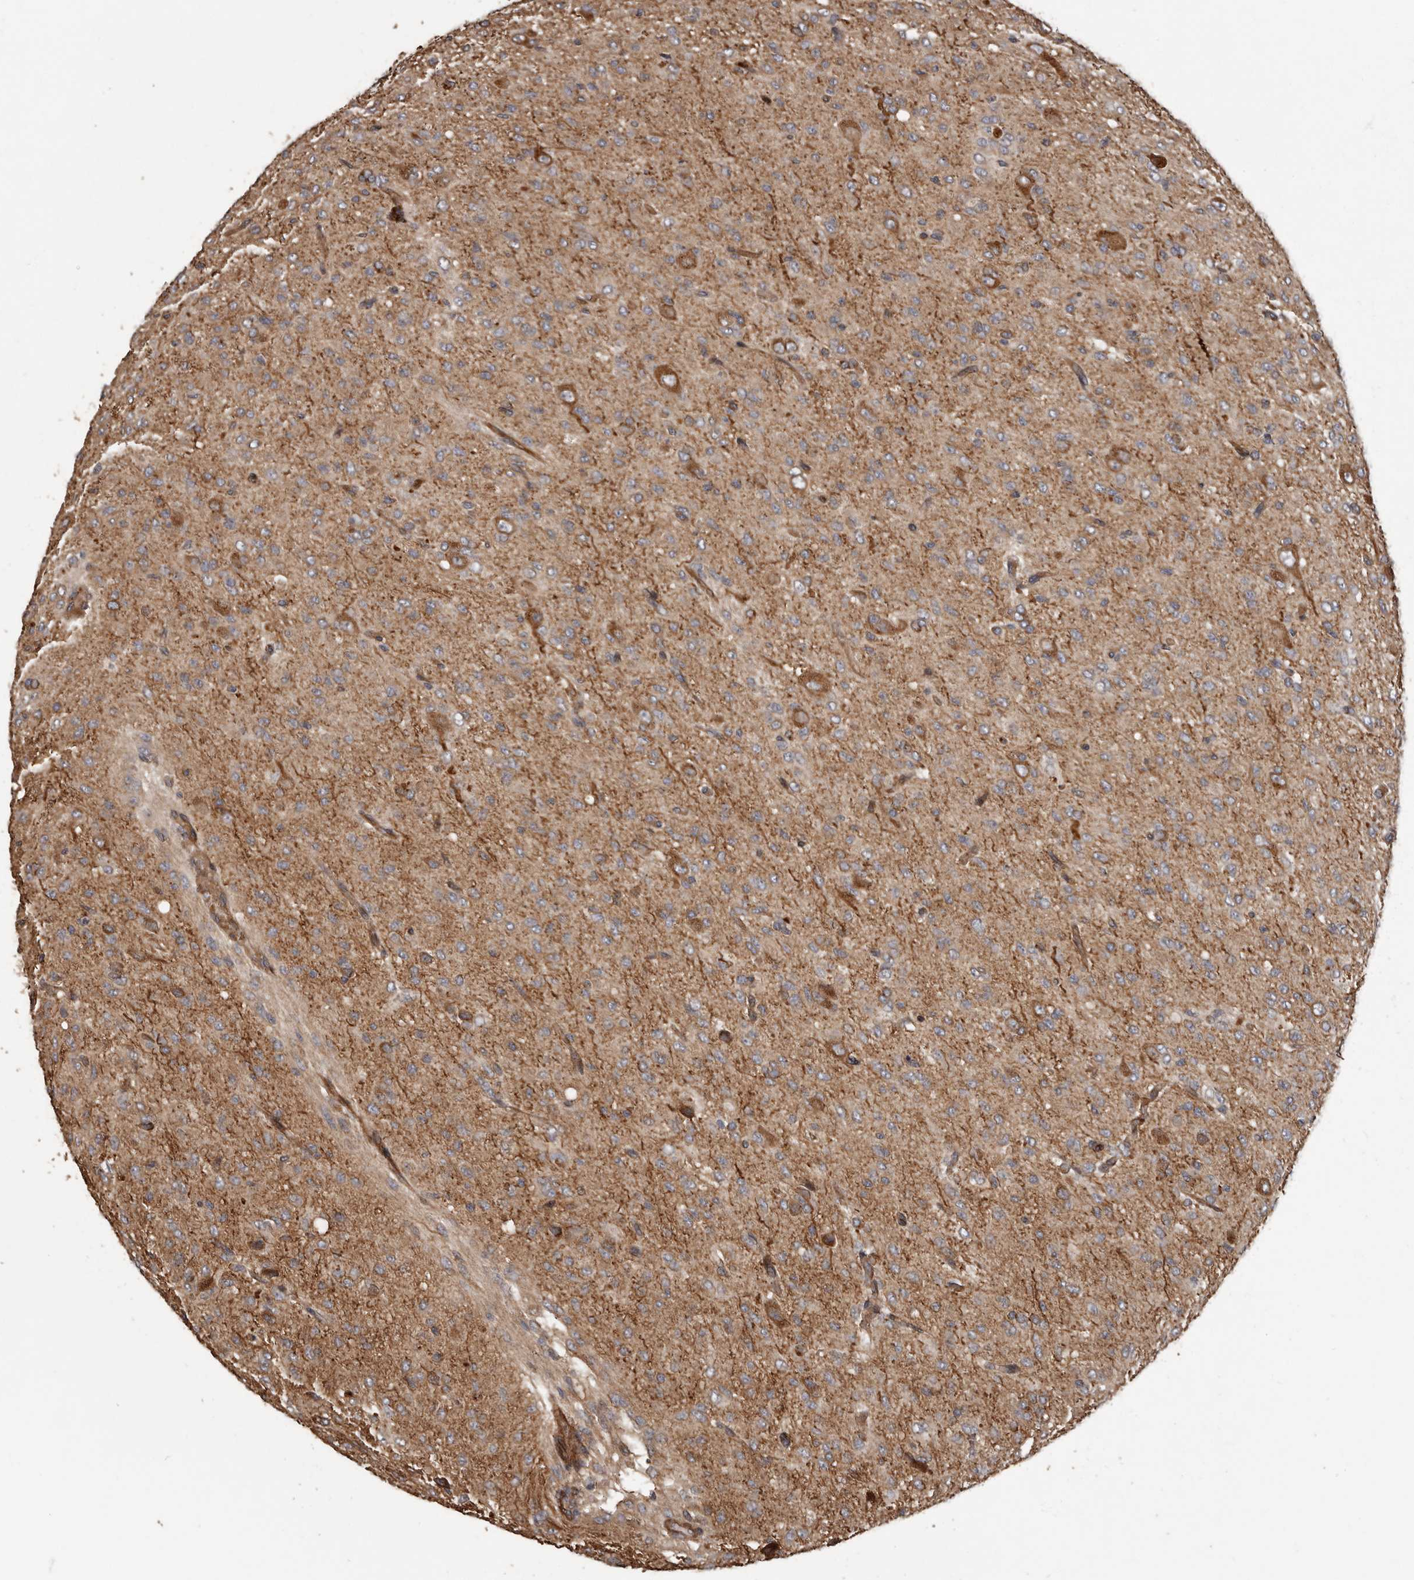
{"staining": {"intensity": "weak", "quantity": "<25%", "location": "cytoplasmic/membranous"}, "tissue": "glioma", "cell_type": "Tumor cells", "image_type": "cancer", "snomed": [{"axis": "morphology", "description": "Glioma, malignant, High grade"}, {"axis": "topography", "description": "Brain"}], "caption": "DAB (3,3'-diaminobenzidine) immunohistochemical staining of human malignant glioma (high-grade) demonstrates no significant expression in tumor cells.", "gene": "ARHGEF5", "patient": {"sex": "female", "age": 59}}